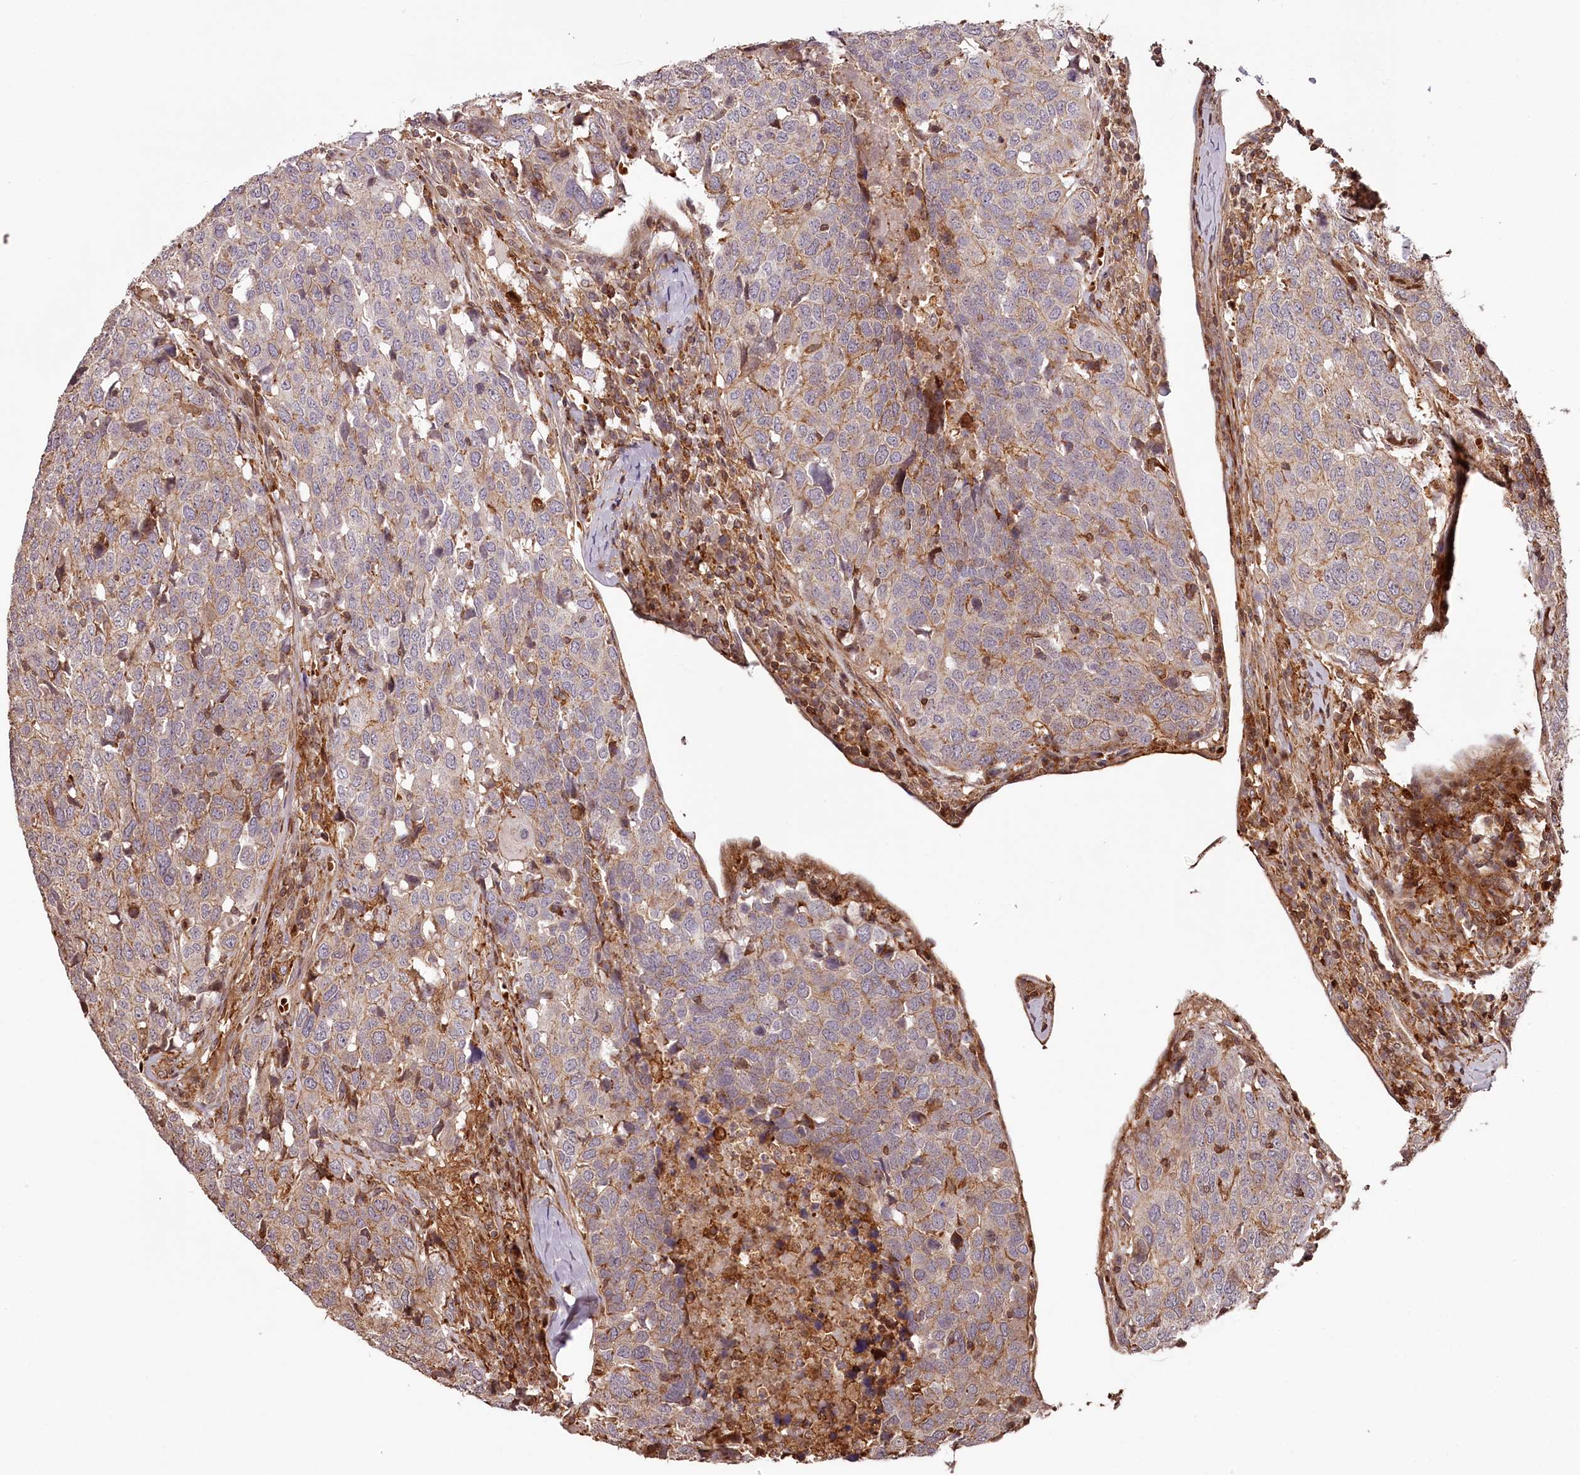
{"staining": {"intensity": "weak", "quantity": "<25%", "location": "cytoplasmic/membranous"}, "tissue": "head and neck cancer", "cell_type": "Tumor cells", "image_type": "cancer", "snomed": [{"axis": "morphology", "description": "Squamous cell carcinoma, NOS"}, {"axis": "topography", "description": "Head-Neck"}], "caption": "DAB immunohistochemical staining of squamous cell carcinoma (head and neck) reveals no significant expression in tumor cells. The staining is performed using DAB (3,3'-diaminobenzidine) brown chromogen with nuclei counter-stained in using hematoxylin.", "gene": "KIF14", "patient": {"sex": "male", "age": 66}}